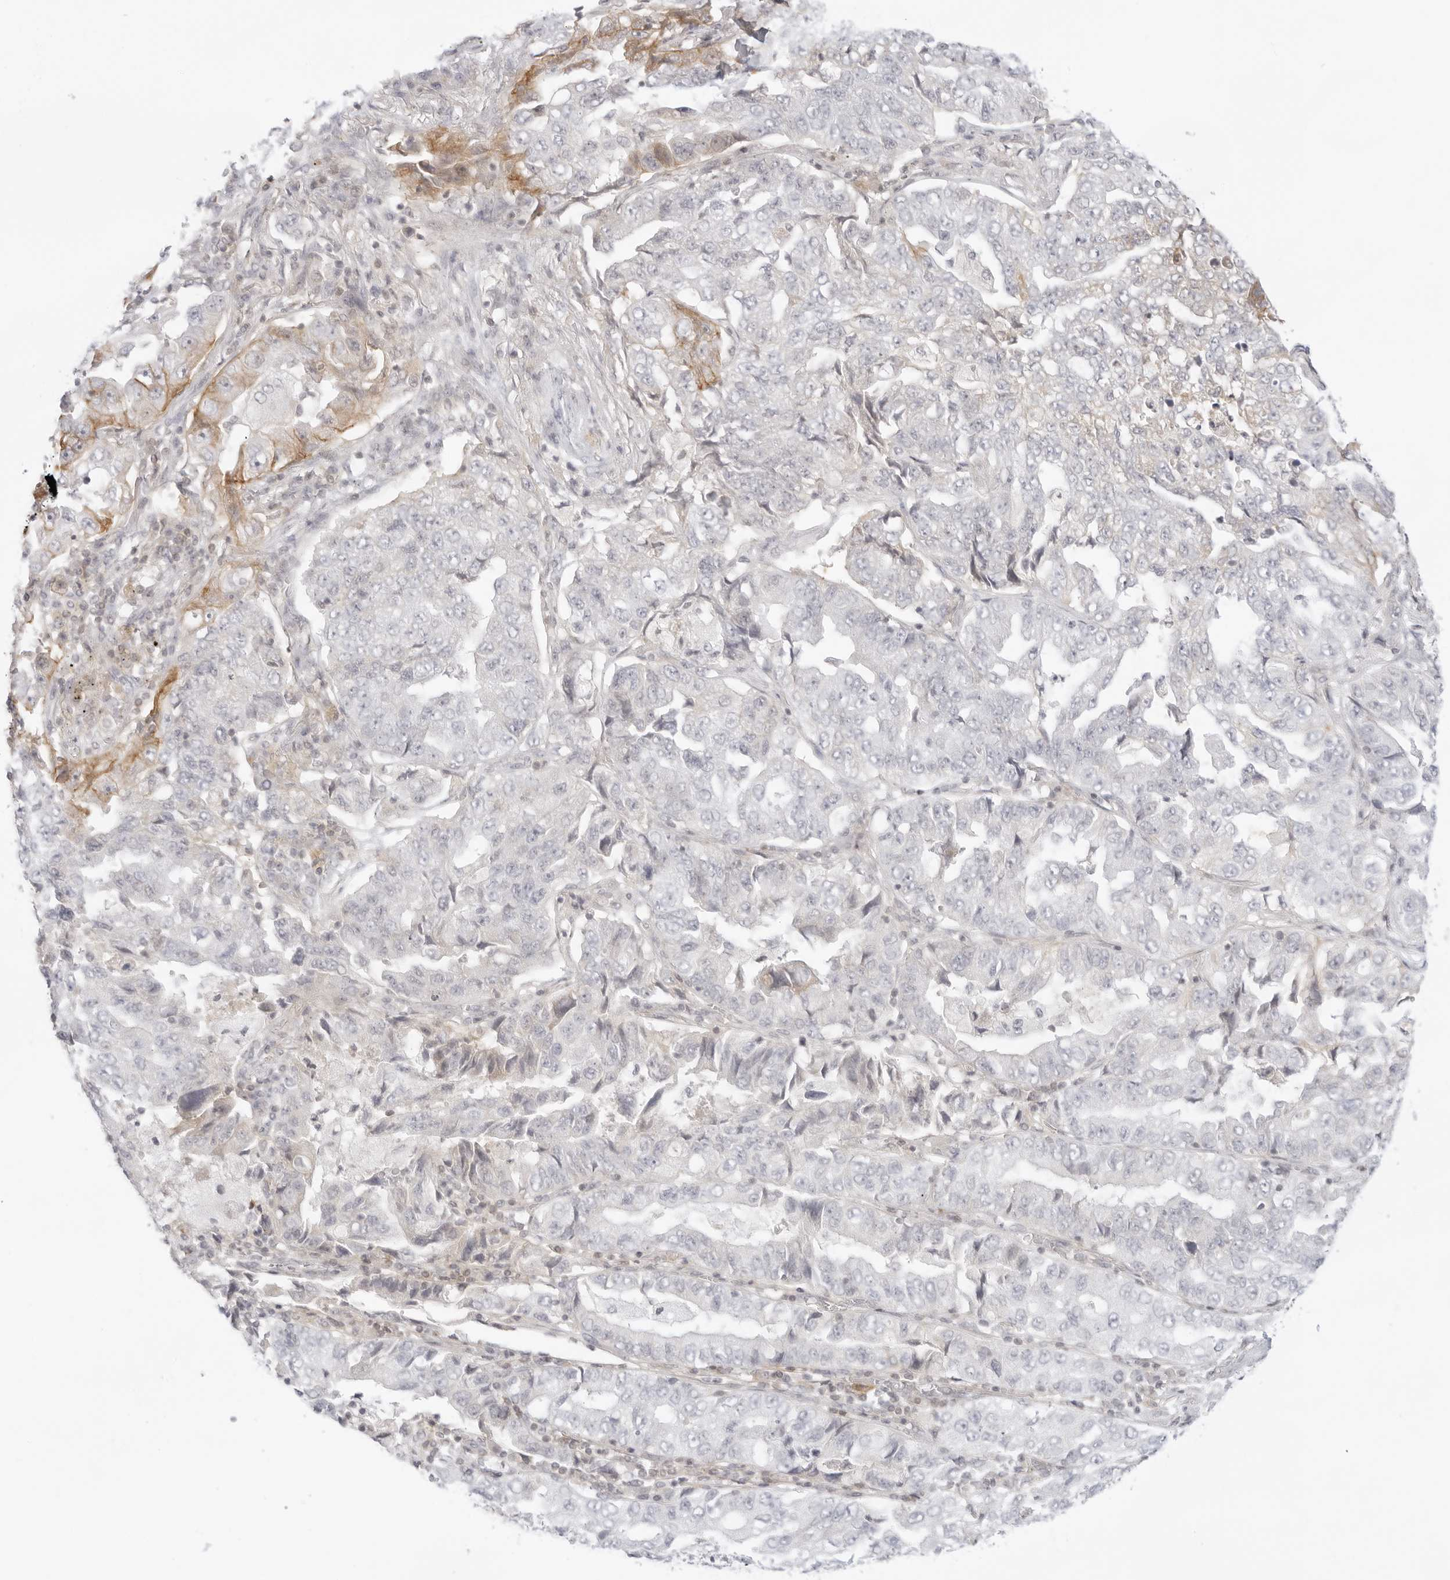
{"staining": {"intensity": "moderate", "quantity": "<25%", "location": "cytoplasmic/membranous"}, "tissue": "lung cancer", "cell_type": "Tumor cells", "image_type": "cancer", "snomed": [{"axis": "morphology", "description": "Adenocarcinoma, NOS"}, {"axis": "topography", "description": "Lung"}], "caption": "Immunohistochemical staining of adenocarcinoma (lung) reveals low levels of moderate cytoplasmic/membranous staining in approximately <25% of tumor cells.", "gene": "TNFRSF14", "patient": {"sex": "female", "age": 51}}